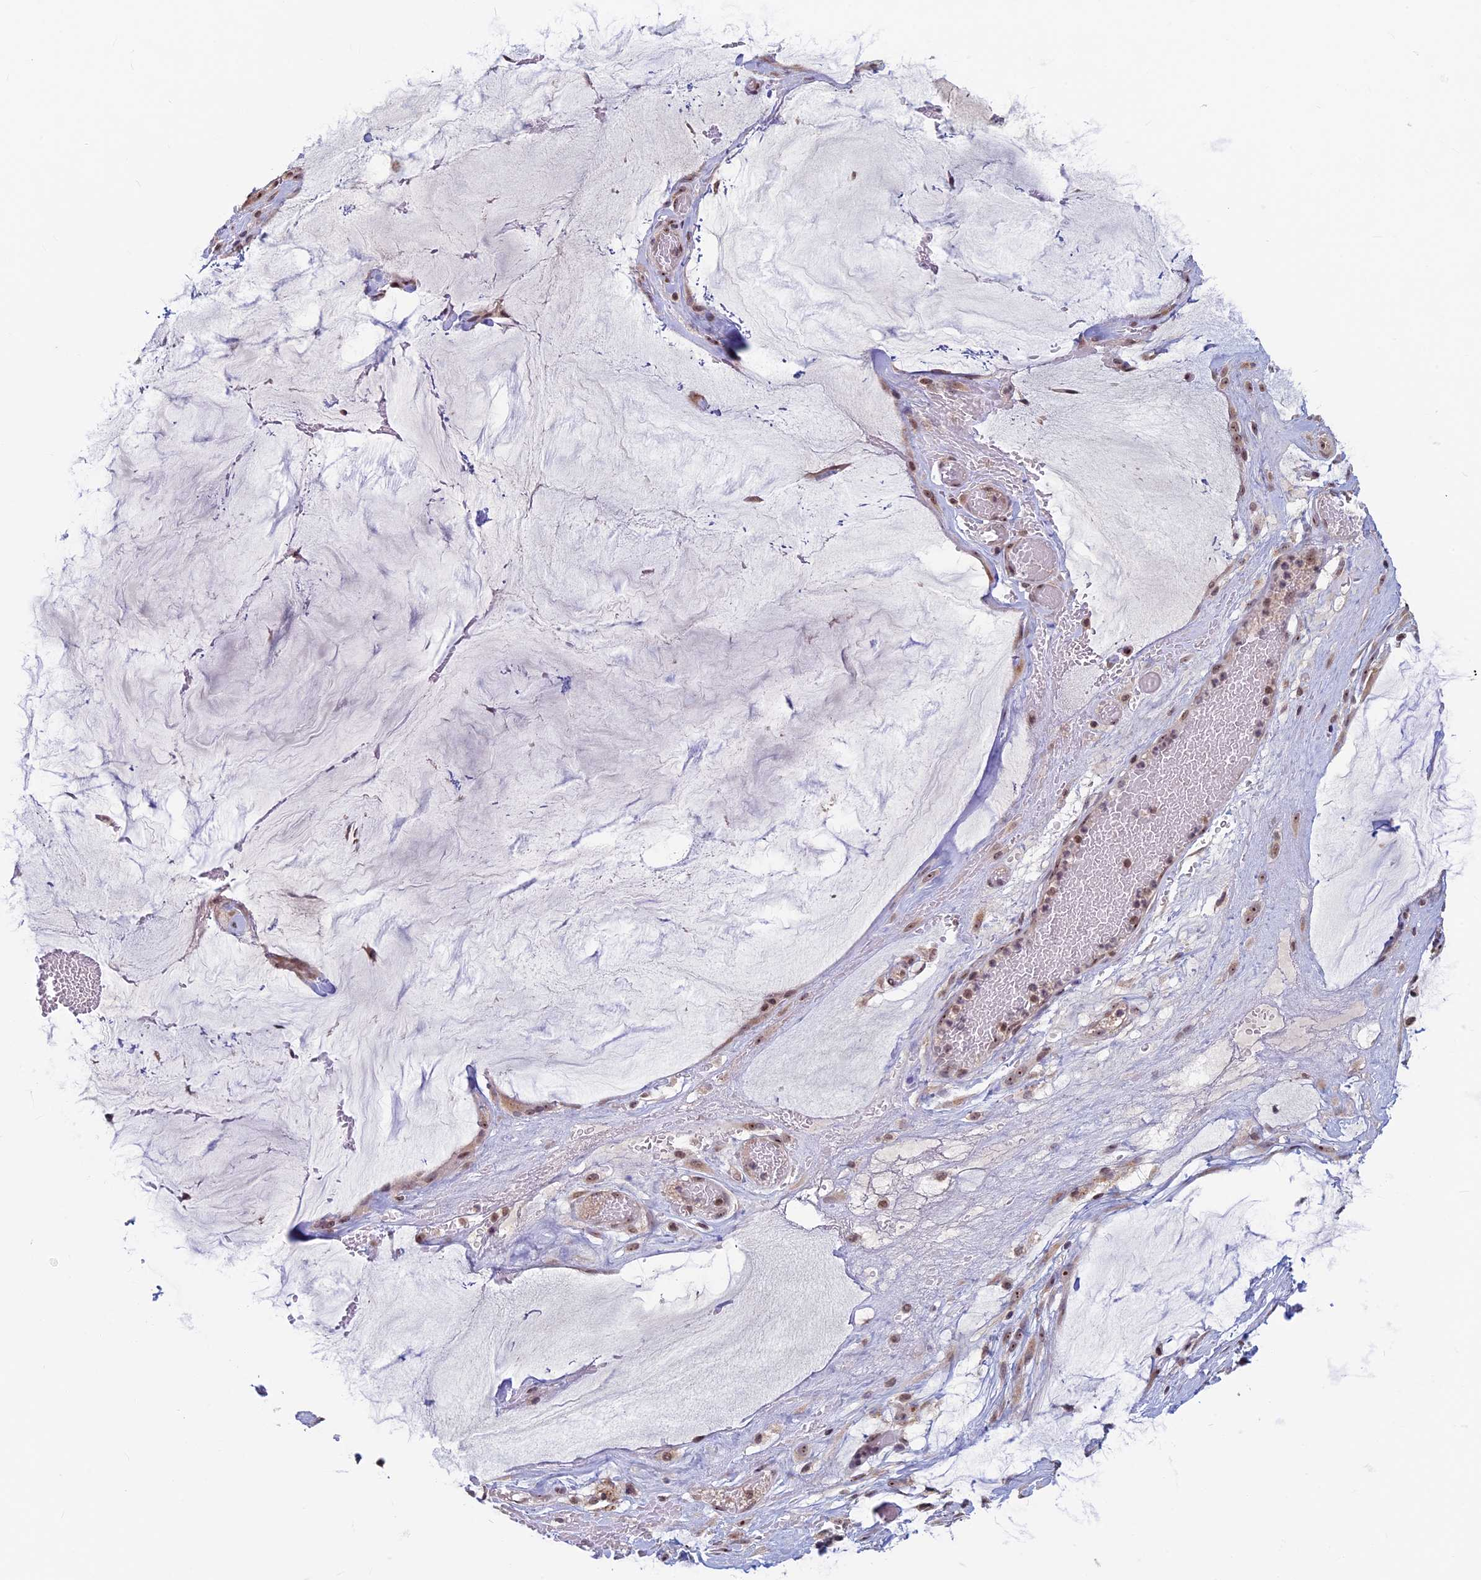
{"staining": {"intensity": "weak", "quantity": ">75%", "location": "nuclear"}, "tissue": "ovarian cancer", "cell_type": "Tumor cells", "image_type": "cancer", "snomed": [{"axis": "morphology", "description": "Cystadenocarcinoma, mucinous, NOS"}, {"axis": "topography", "description": "Ovary"}], "caption": "A high-resolution micrograph shows immunohistochemistry (IHC) staining of ovarian cancer, which reveals weak nuclear expression in about >75% of tumor cells. The staining is performed using DAB (3,3'-diaminobenzidine) brown chromogen to label protein expression. The nuclei are counter-stained blue using hematoxylin.", "gene": "SPIRE1", "patient": {"sex": "female", "age": 73}}